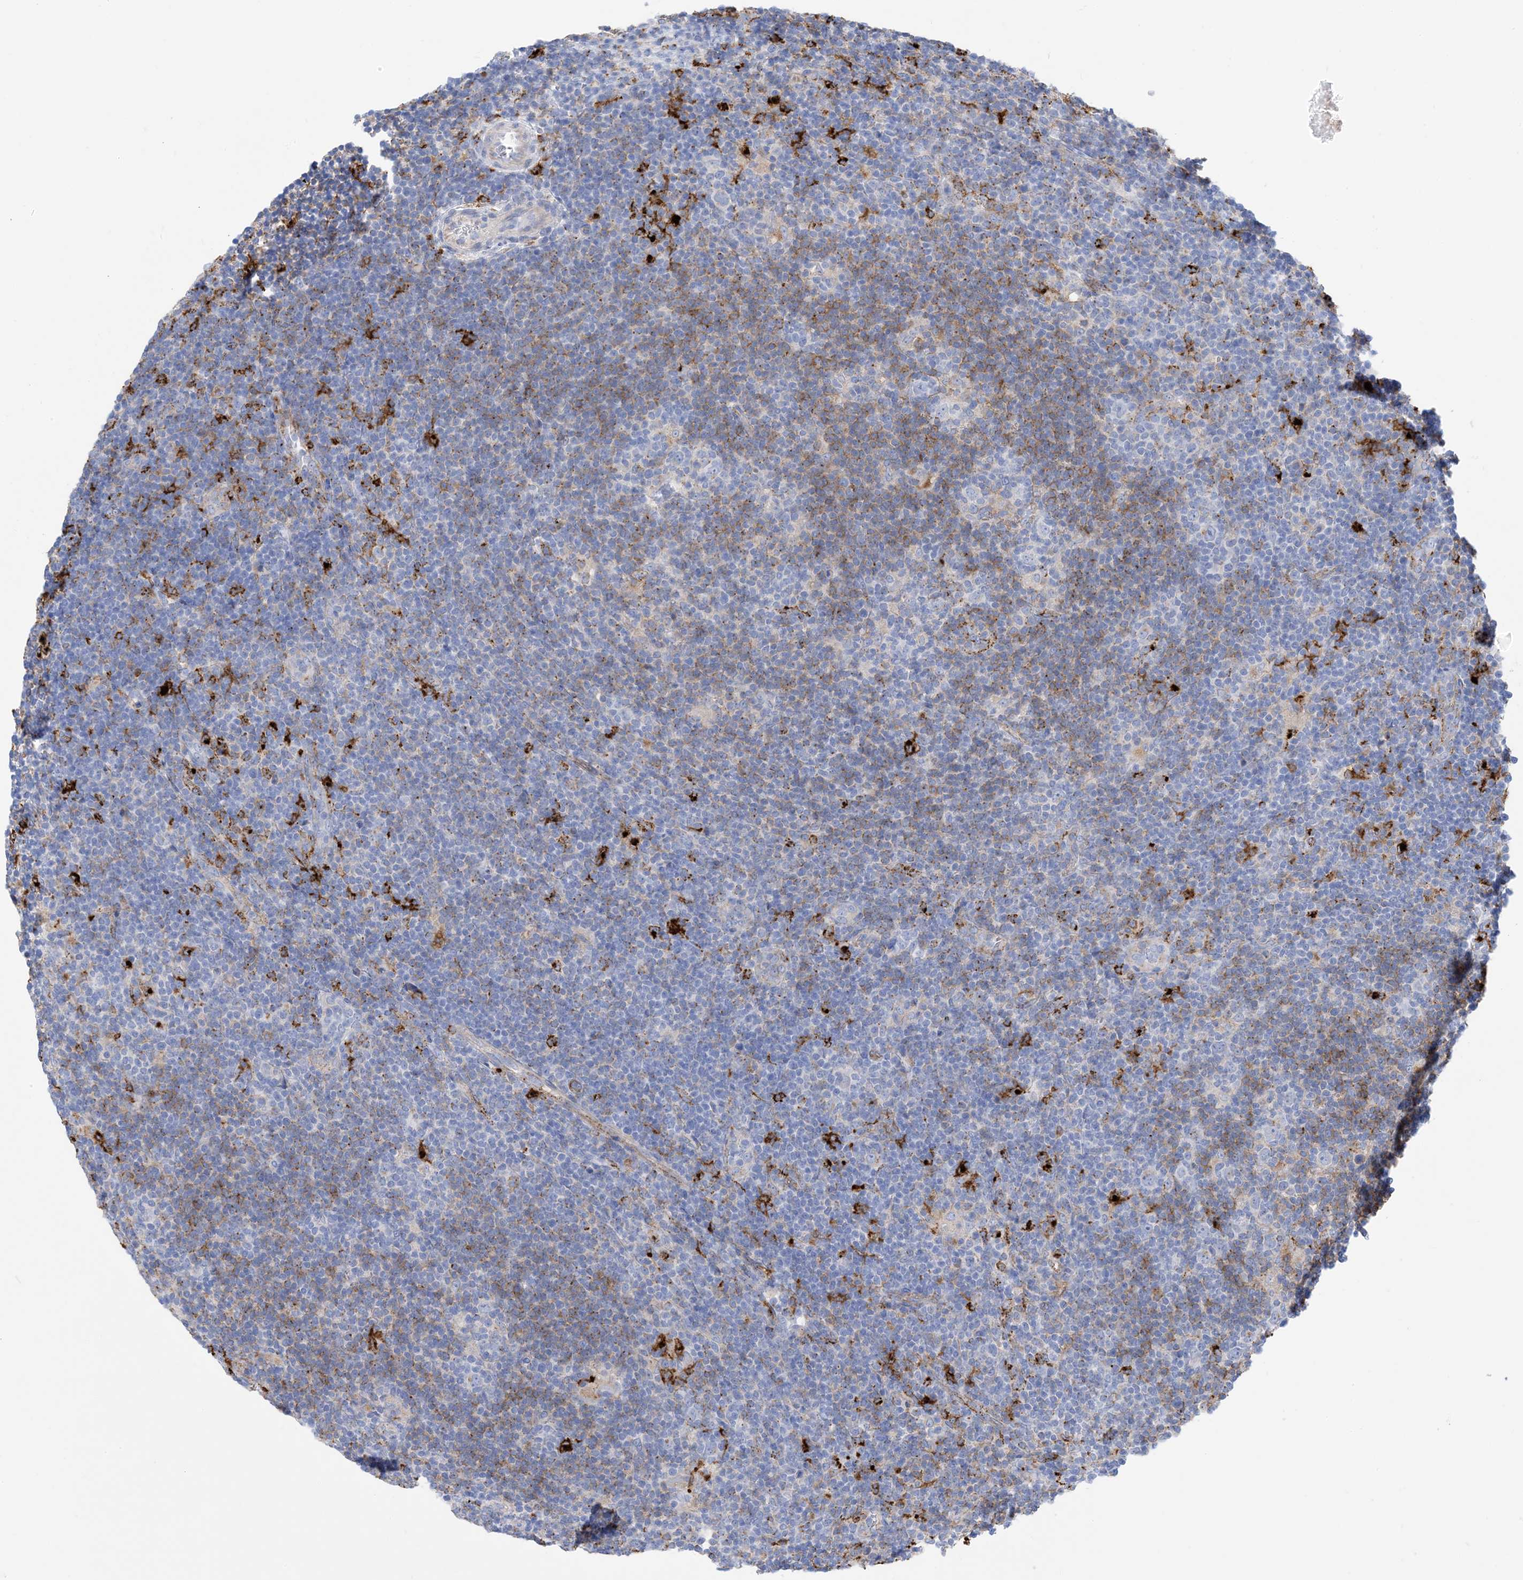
{"staining": {"intensity": "negative", "quantity": "none", "location": "none"}, "tissue": "lymphoma", "cell_type": "Tumor cells", "image_type": "cancer", "snomed": [{"axis": "morphology", "description": "Hodgkin's disease, NOS"}, {"axis": "topography", "description": "Lymph node"}], "caption": "Photomicrograph shows no significant protein staining in tumor cells of lymphoma.", "gene": "DPH3", "patient": {"sex": "female", "age": 57}}